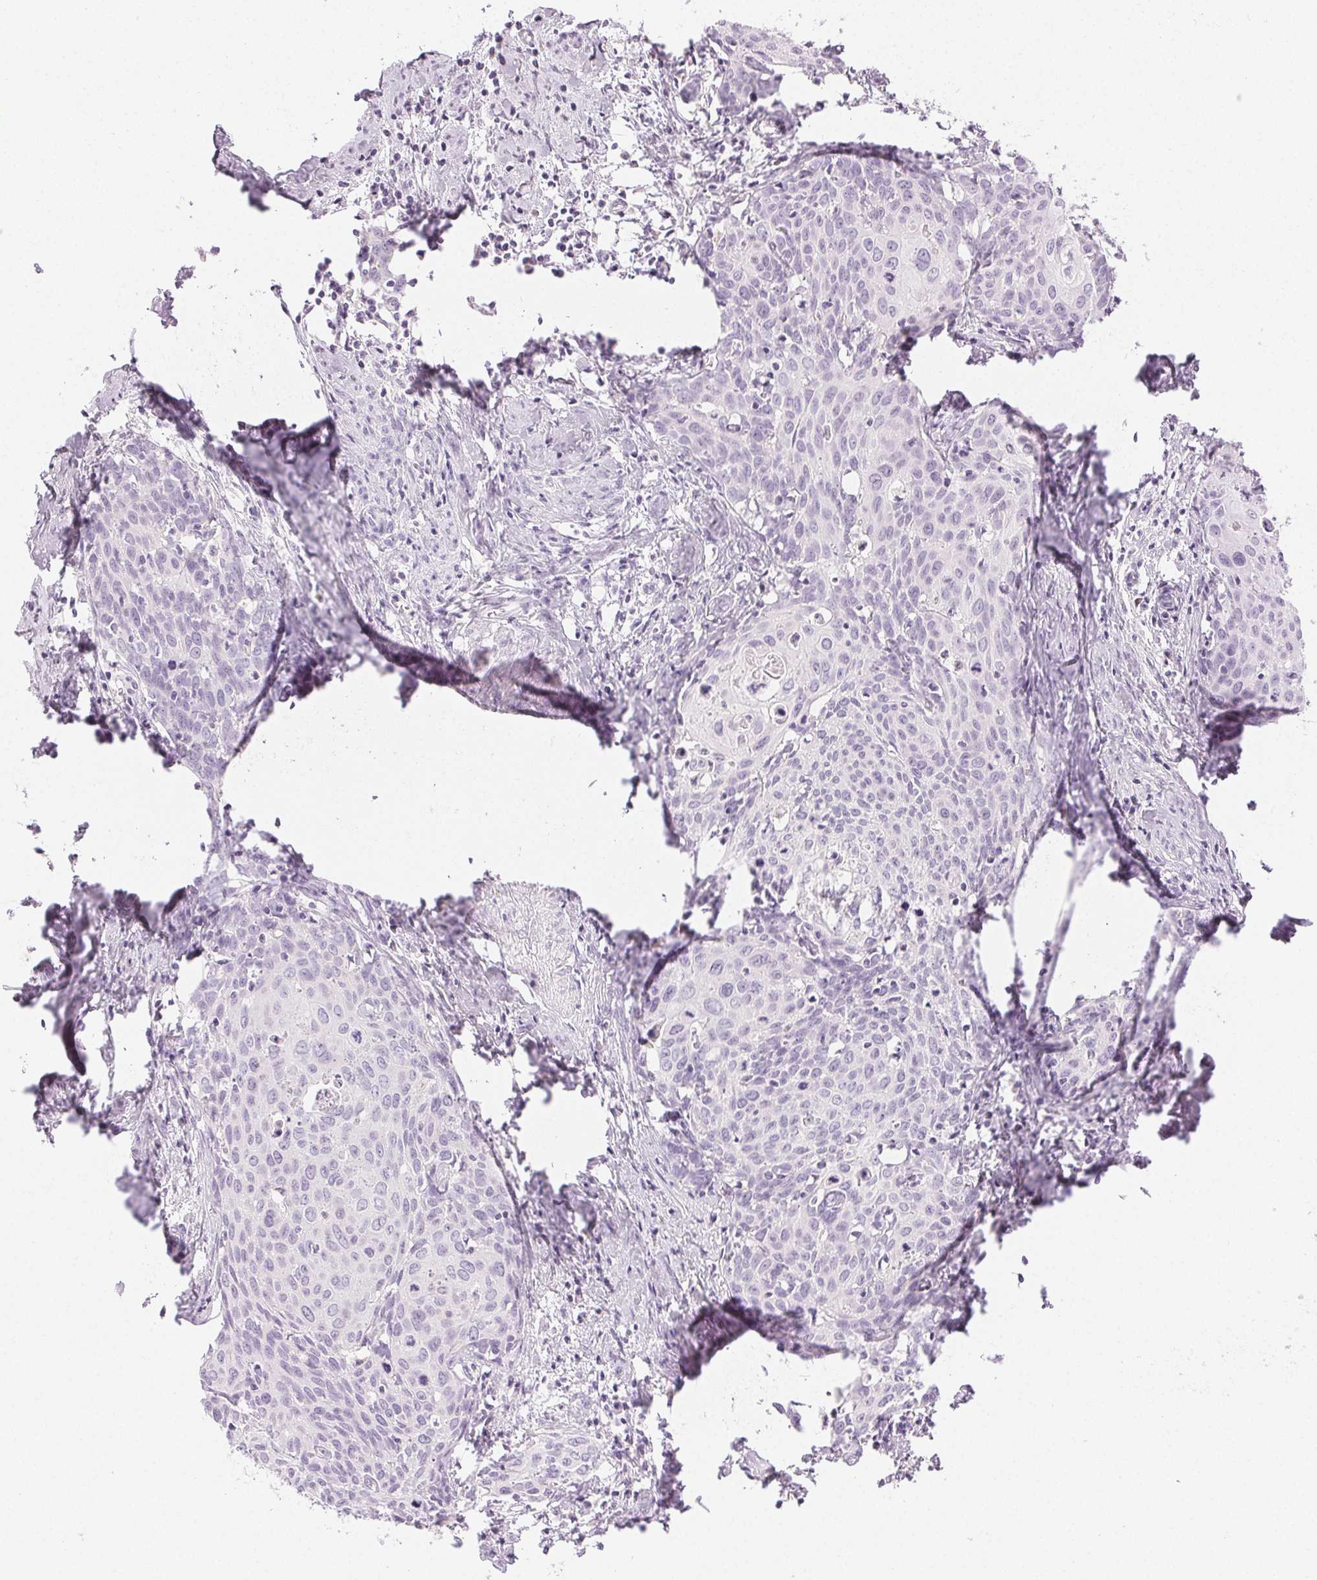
{"staining": {"intensity": "negative", "quantity": "none", "location": "none"}, "tissue": "cervical cancer", "cell_type": "Tumor cells", "image_type": "cancer", "snomed": [{"axis": "morphology", "description": "Squamous cell carcinoma, NOS"}, {"axis": "topography", "description": "Cervix"}], "caption": "High magnification brightfield microscopy of cervical cancer stained with DAB (3,3'-diaminobenzidine) (brown) and counterstained with hematoxylin (blue): tumor cells show no significant staining.", "gene": "SLC5A2", "patient": {"sex": "female", "age": 62}}